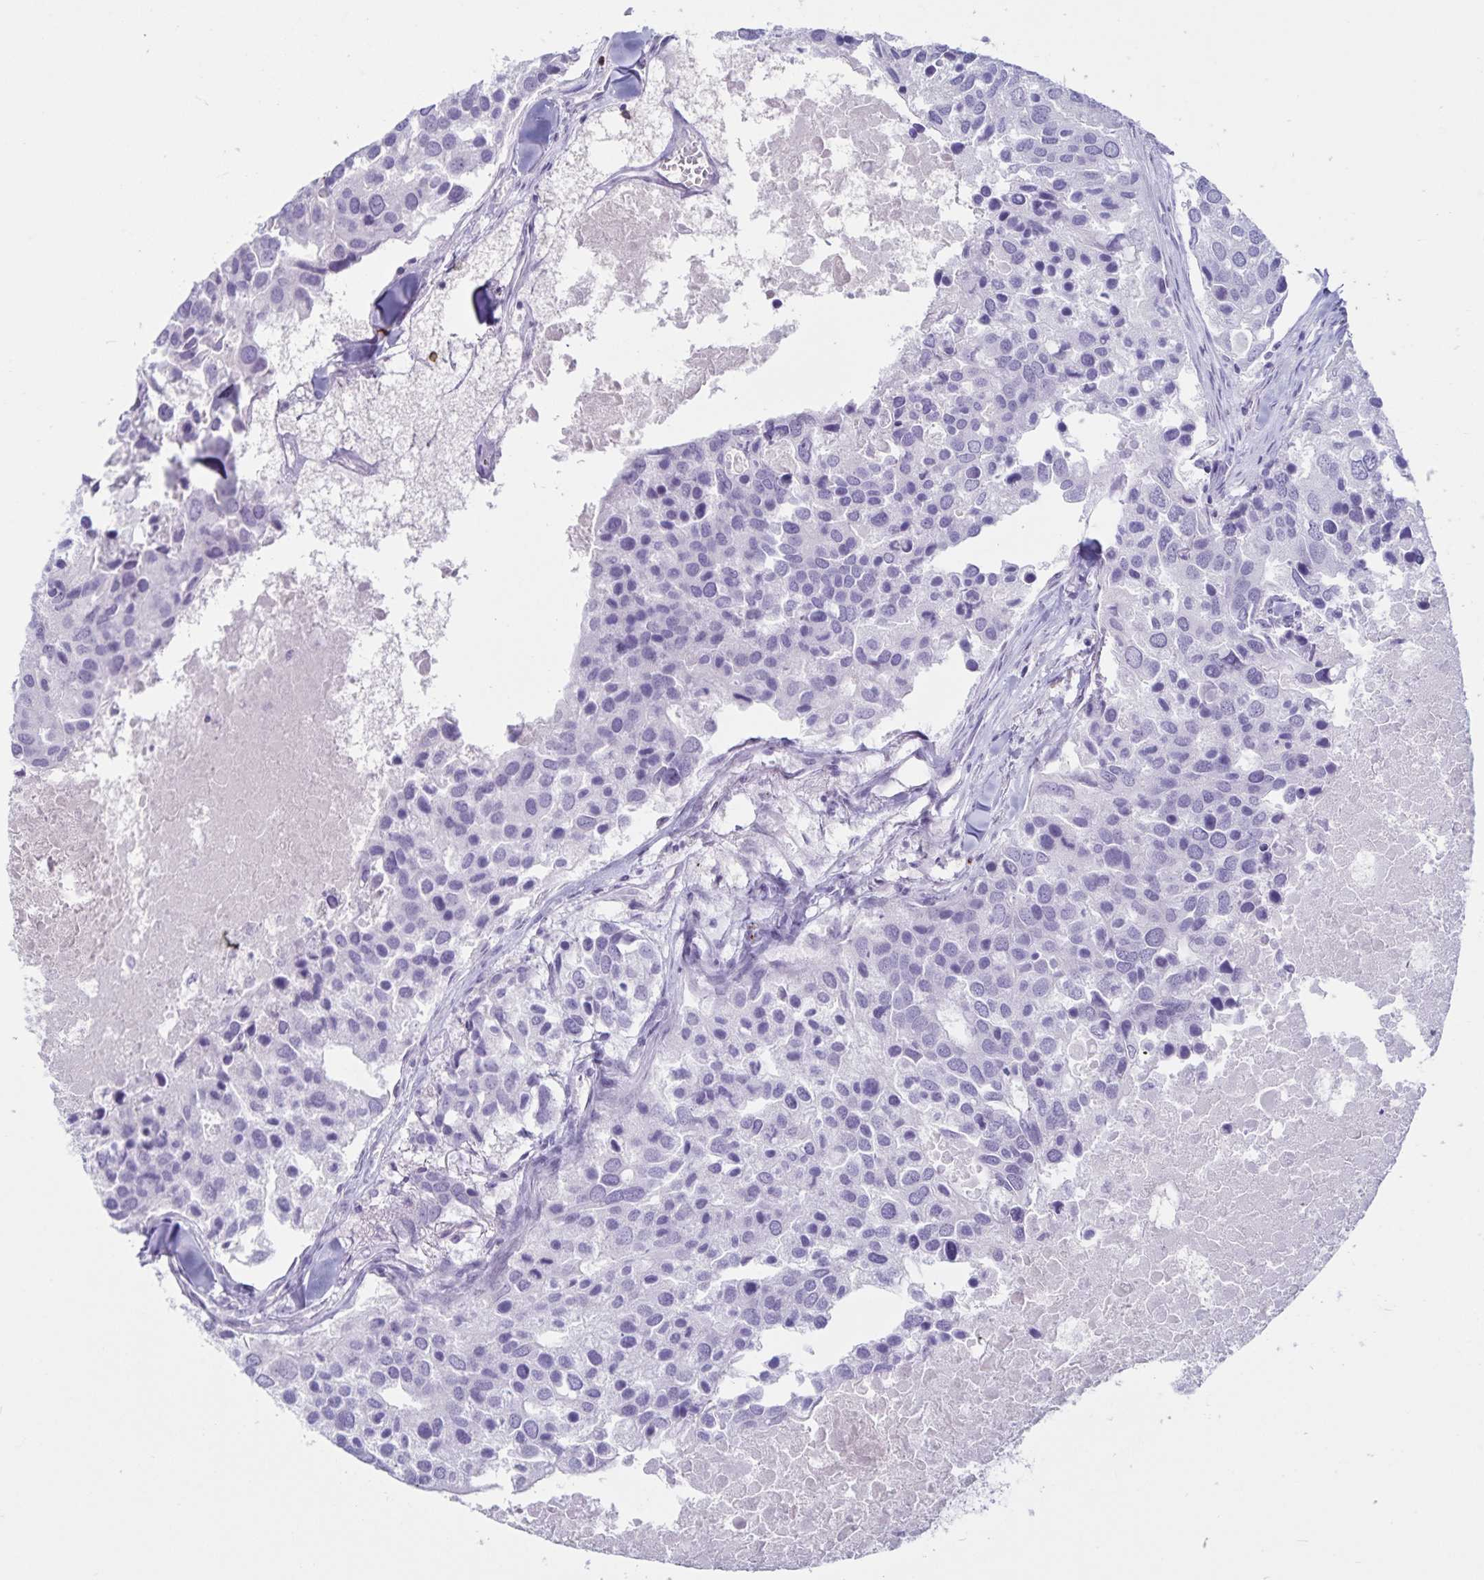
{"staining": {"intensity": "negative", "quantity": "none", "location": "none"}, "tissue": "breast cancer", "cell_type": "Tumor cells", "image_type": "cancer", "snomed": [{"axis": "morphology", "description": "Duct carcinoma"}, {"axis": "topography", "description": "Breast"}], "caption": "Tumor cells show no significant positivity in breast cancer.", "gene": "GNLY", "patient": {"sex": "female", "age": 83}}